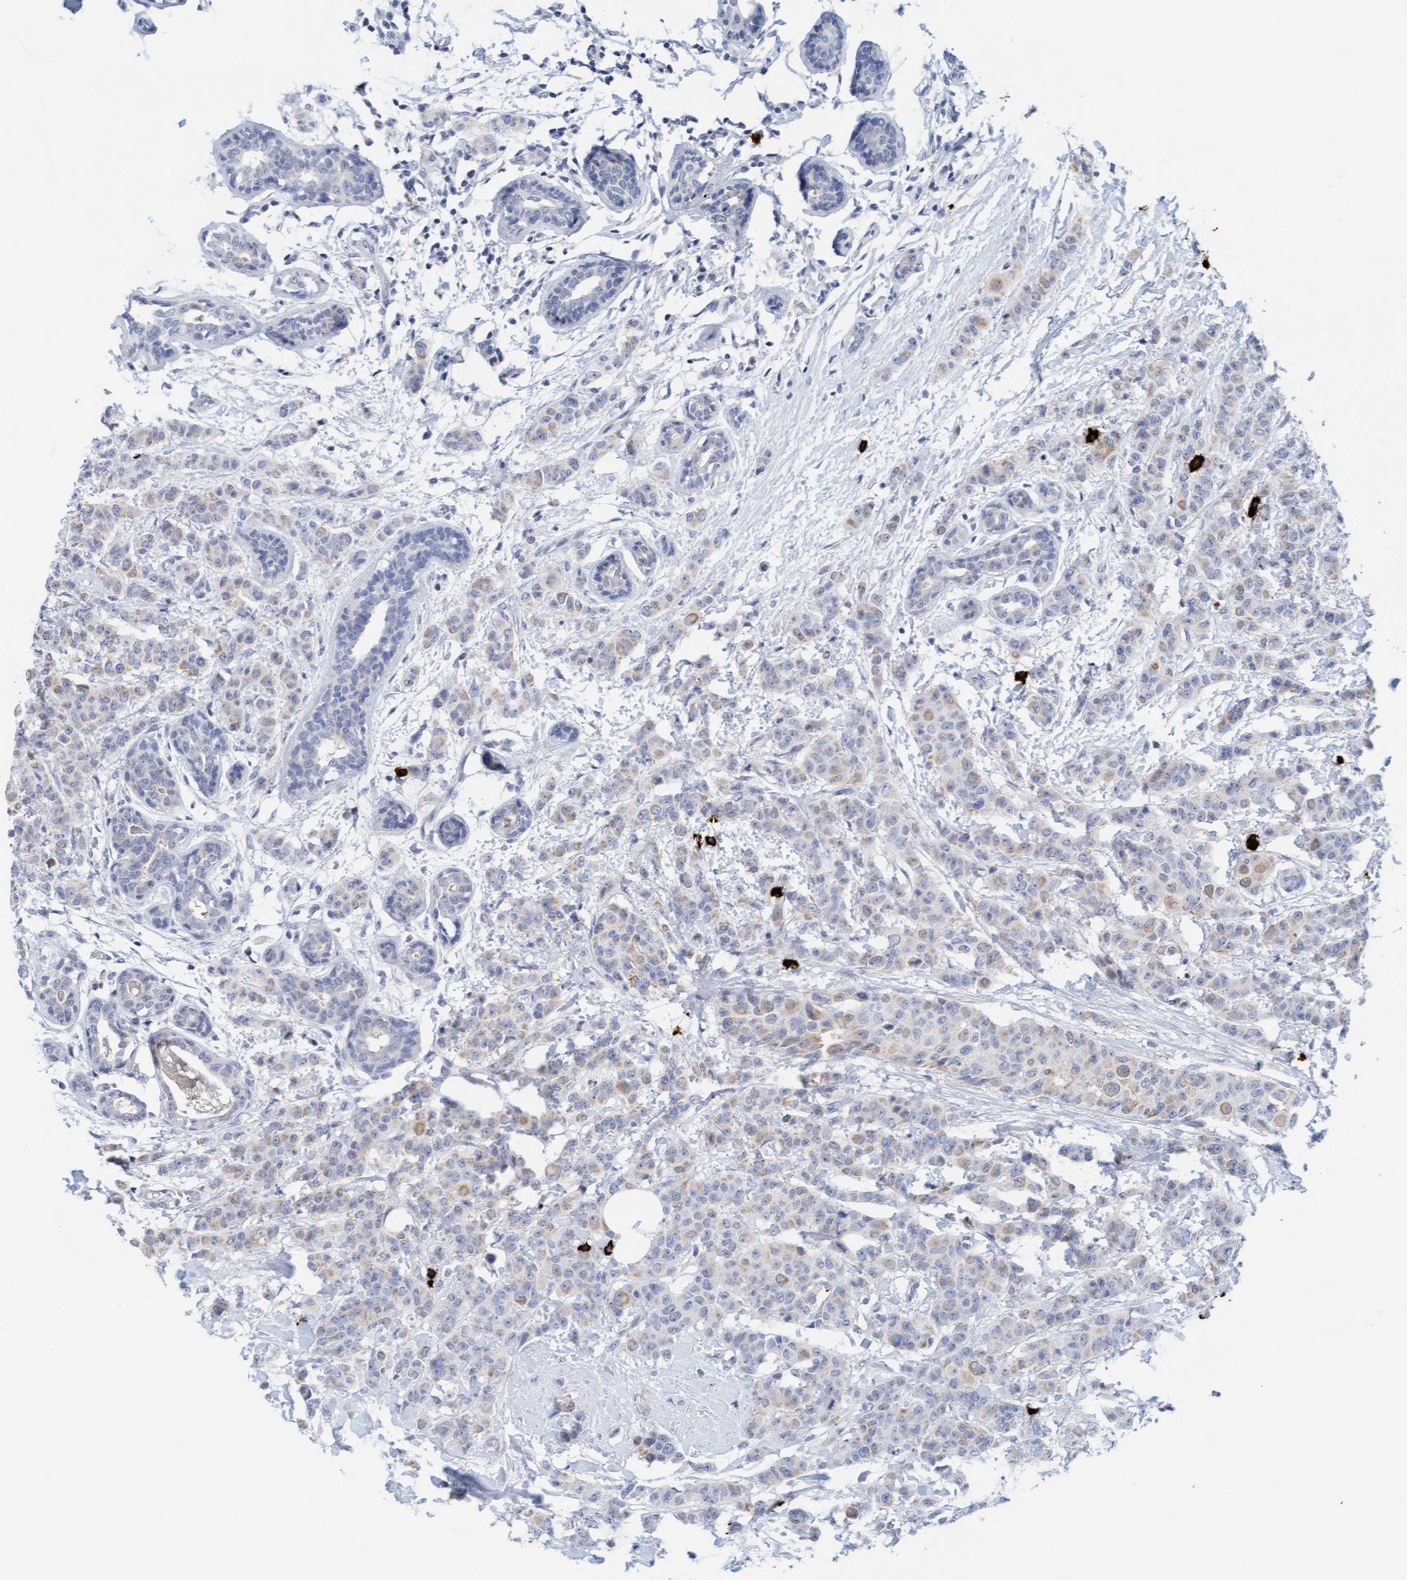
{"staining": {"intensity": "weak", "quantity": "25%-75%", "location": "cytoplasmic/membranous"}, "tissue": "breast cancer", "cell_type": "Tumor cells", "image_type": "cancer", "snomed": [{"axis": "morphology", "description": "Normal tissue, NOS"}, {"axis": "morphology", "description": "Duct carcinoma"}, {"axis": "topography", "description": "Breast"}], "caption": "Tumor cells demonstrate low levels of weak cytoplasmic/membranous staining in approximately 25%-75% of cells in human breast intraductal carcinoma.", "gene": "CPA3", "patient": {"sex": "female", "age": 40}}